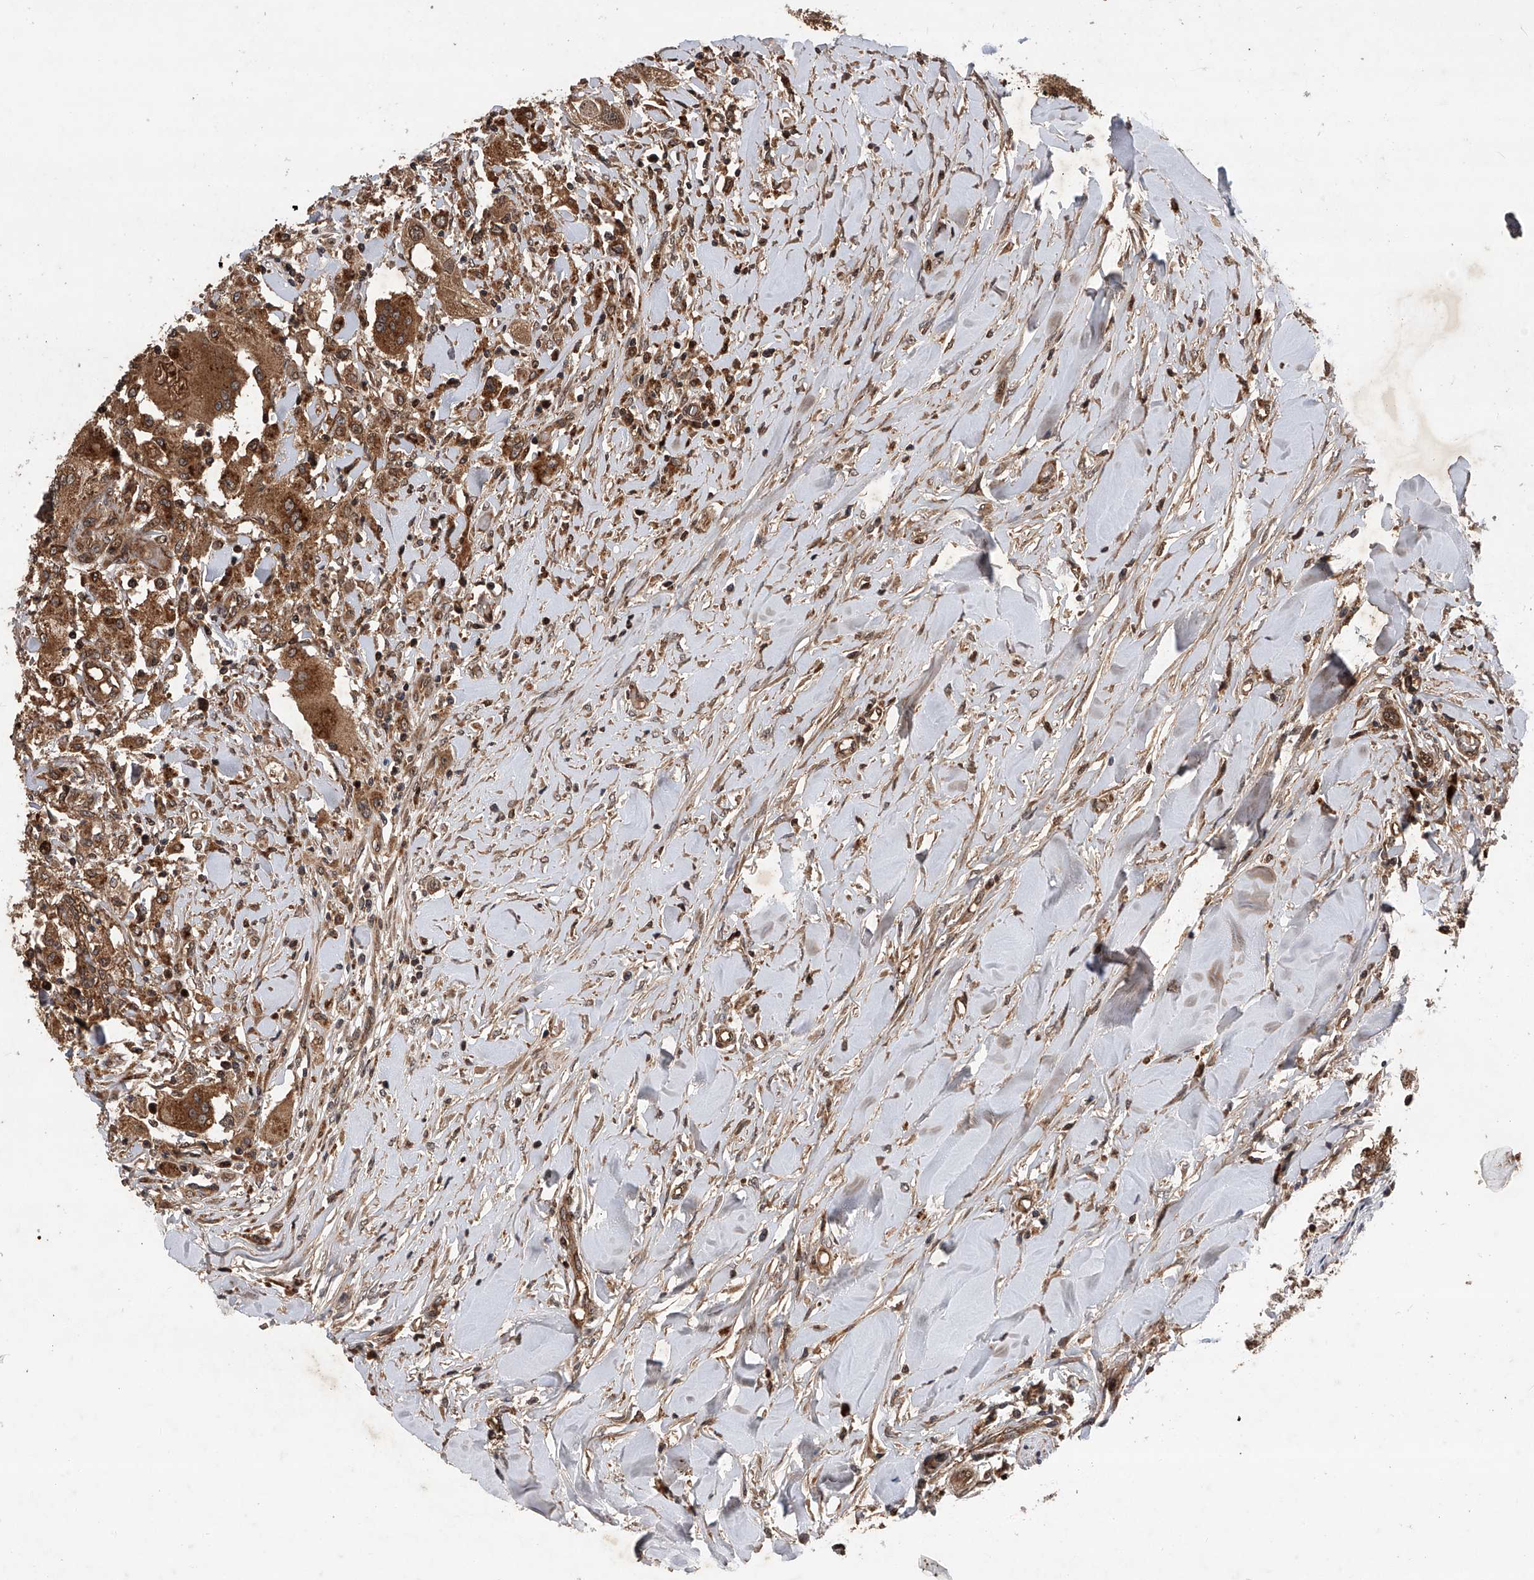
{"staining": {"intensity": "moderate", "quantity": ">75%", "location": "cytoplasmic/membranous"}, "tissue": "head and neck cancer", "cell_type": "Tumor cells", "image_type": "cancer", "snomed": [{"axis": "morphology", "description": "Normal tissue, NOS"}, {"axis": "morphology", "description": "Squamous cell carcinoma, NOS"}, {"axis": "topography", "description": "Skeletal muscle"}, {"axis": "topography", "description": "Head-Neck"}], "caption": "Brown immunohistochemical staining in human head and neck cancer (squamous cell carcinoma) exhibits moderate cytoplasmic/membranous positivity in approximately >75% of tumor cells.", "gene": "MAP3K11", "patient": {"sex": "male", "age": 51}}